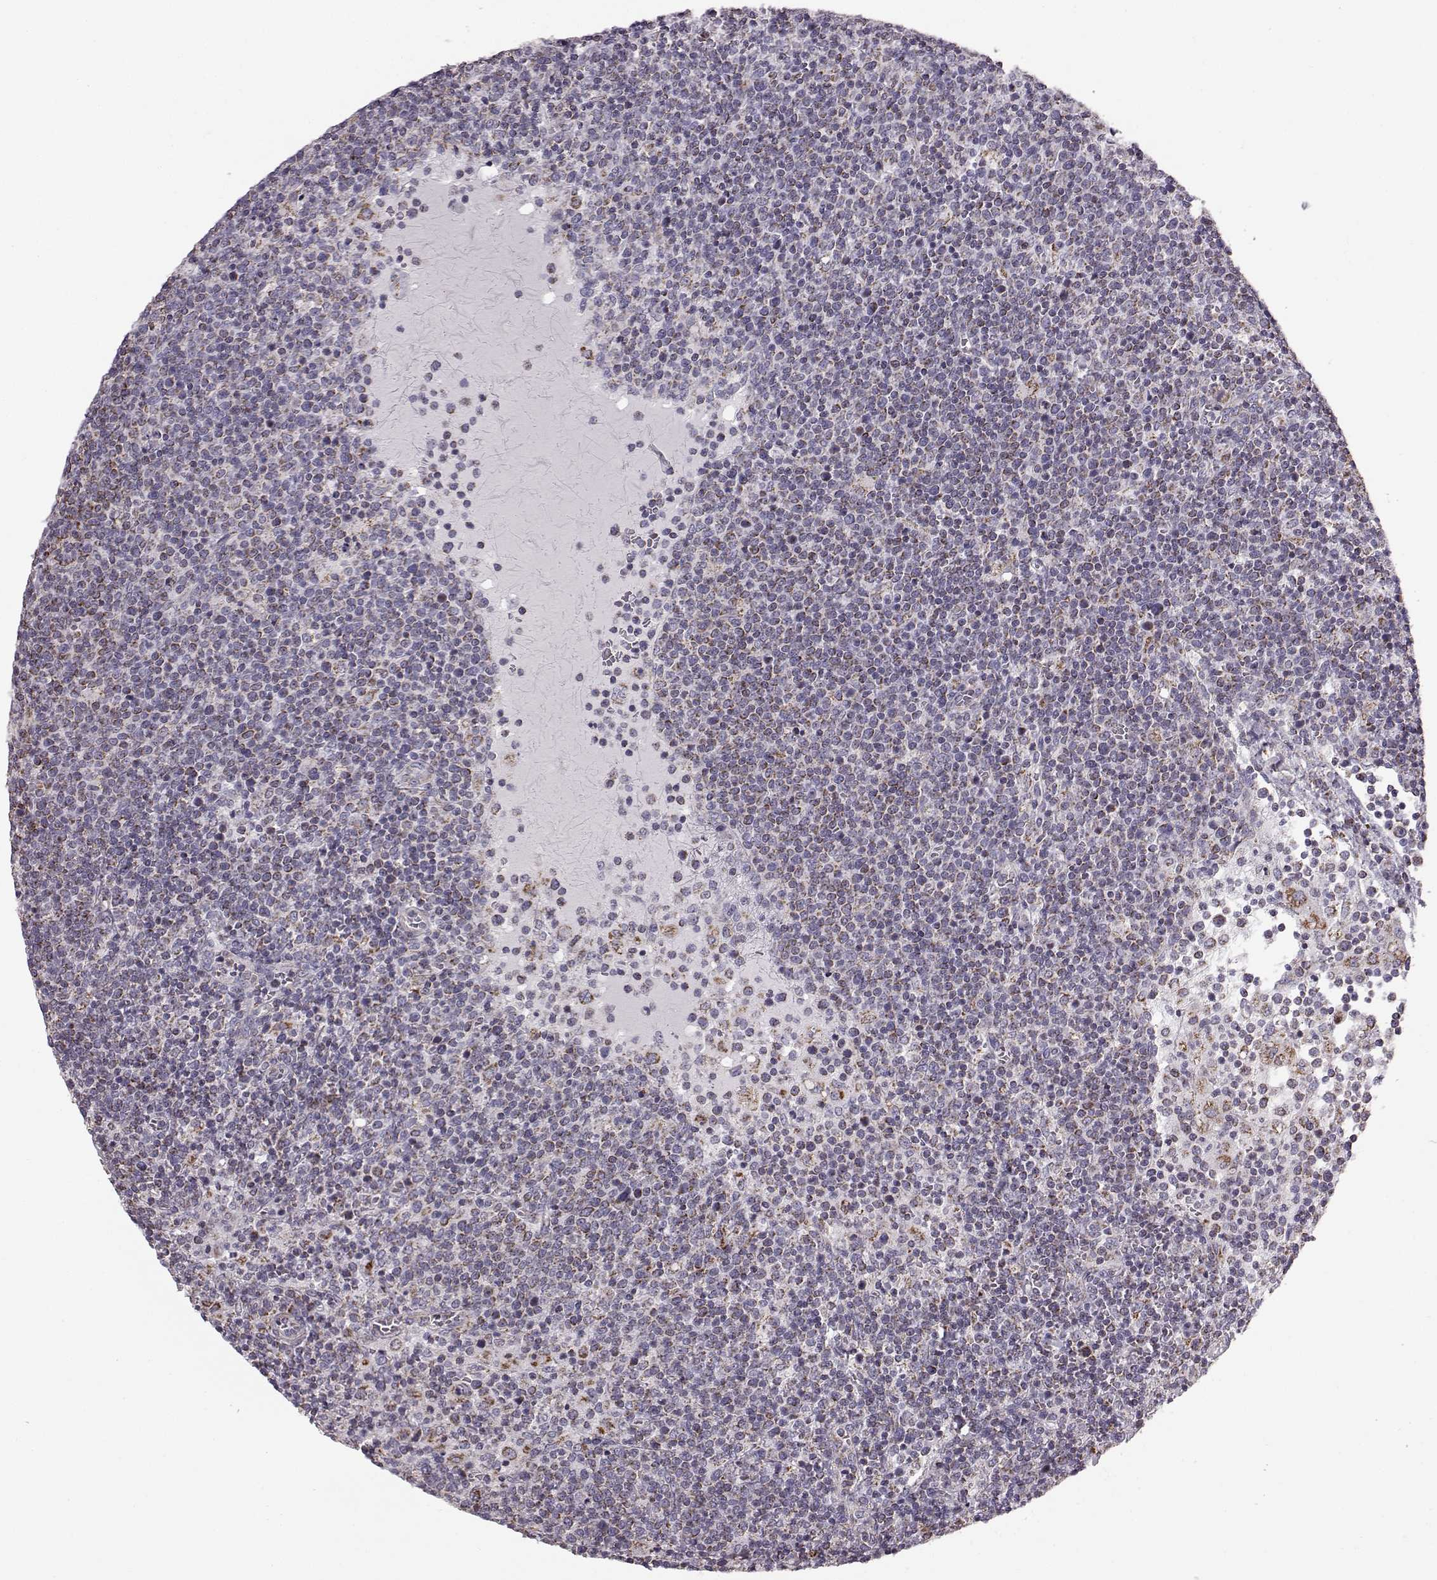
{"staining": {"intensity": "negative", "quantity": "none", "location": "none"}, "tissue": "lymphoma", "cell_type": "Tumor cells", "image_type": "cancer", "snomed": [{"axis": "morphology", "description": "Malignant lymphoma, non-Hodgkin's type, High grade"}, {"axis": "topography", "description": "Lymph node"}], "caption": "Micrograph shows no protein expression in tumor cells of high-grade malignant lymphoma, non-Hodgkin's type tissue.", "gene": "FAM8A1", "patient": {"sex": "male", "age": 61}}